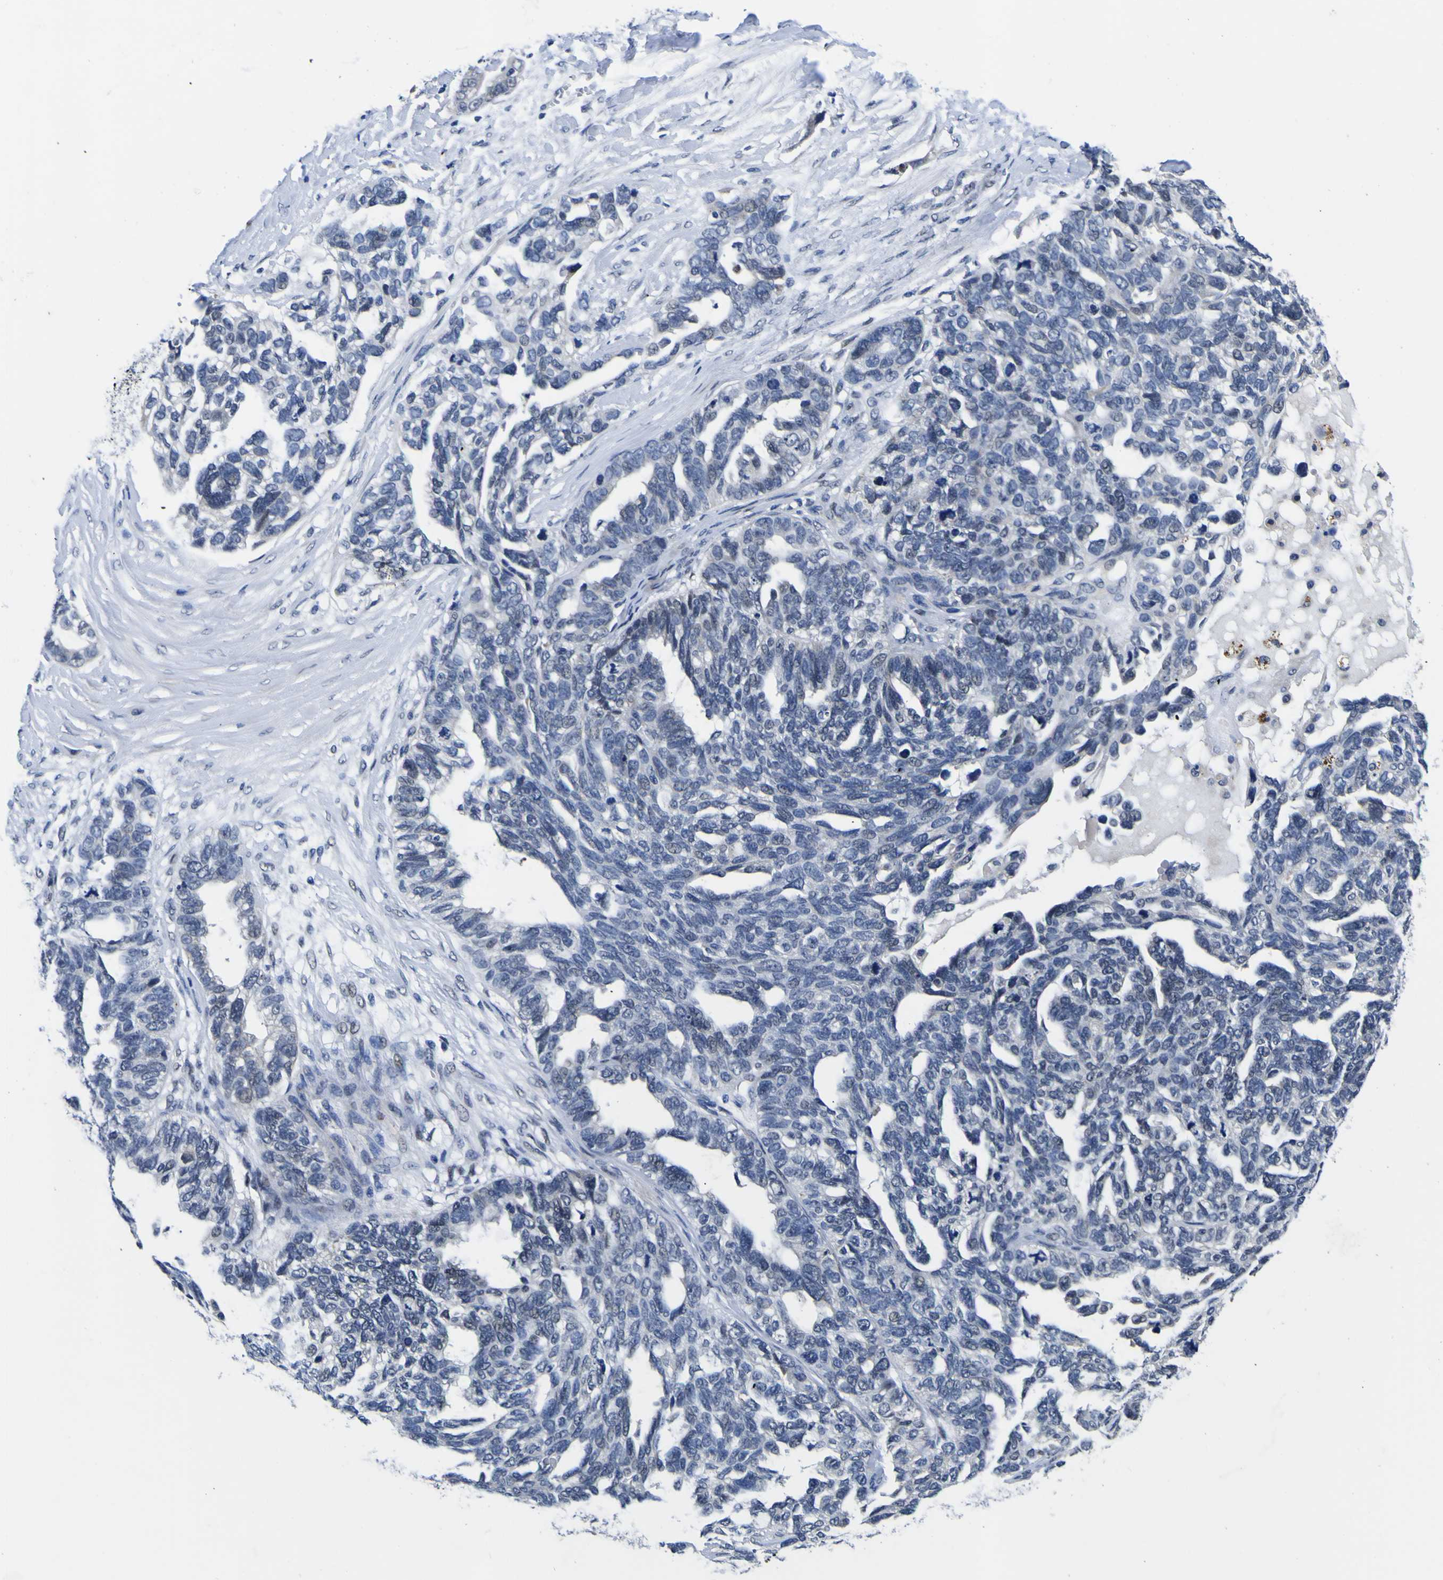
{"staining": {"intensity": "negative", "quantity": "none", "location": "none"}, "tissue": "ovarian cancer", "cell_type": "Tumor cells", "image_type": "cancer", "snomed": [{"axis": "morphology", "description": "Cystadenocarcinoma, serous, NOS"}, {"axis": "topography", "description": "Ovary"}], "caption": "A high-resolution histopathology image shows immunohistochemistry staining of ovarian cancer, which reveals no significant positivity in tumor cells.", "gene": "IGFLR1", "patient": {"sex": "female", "age": 79}}